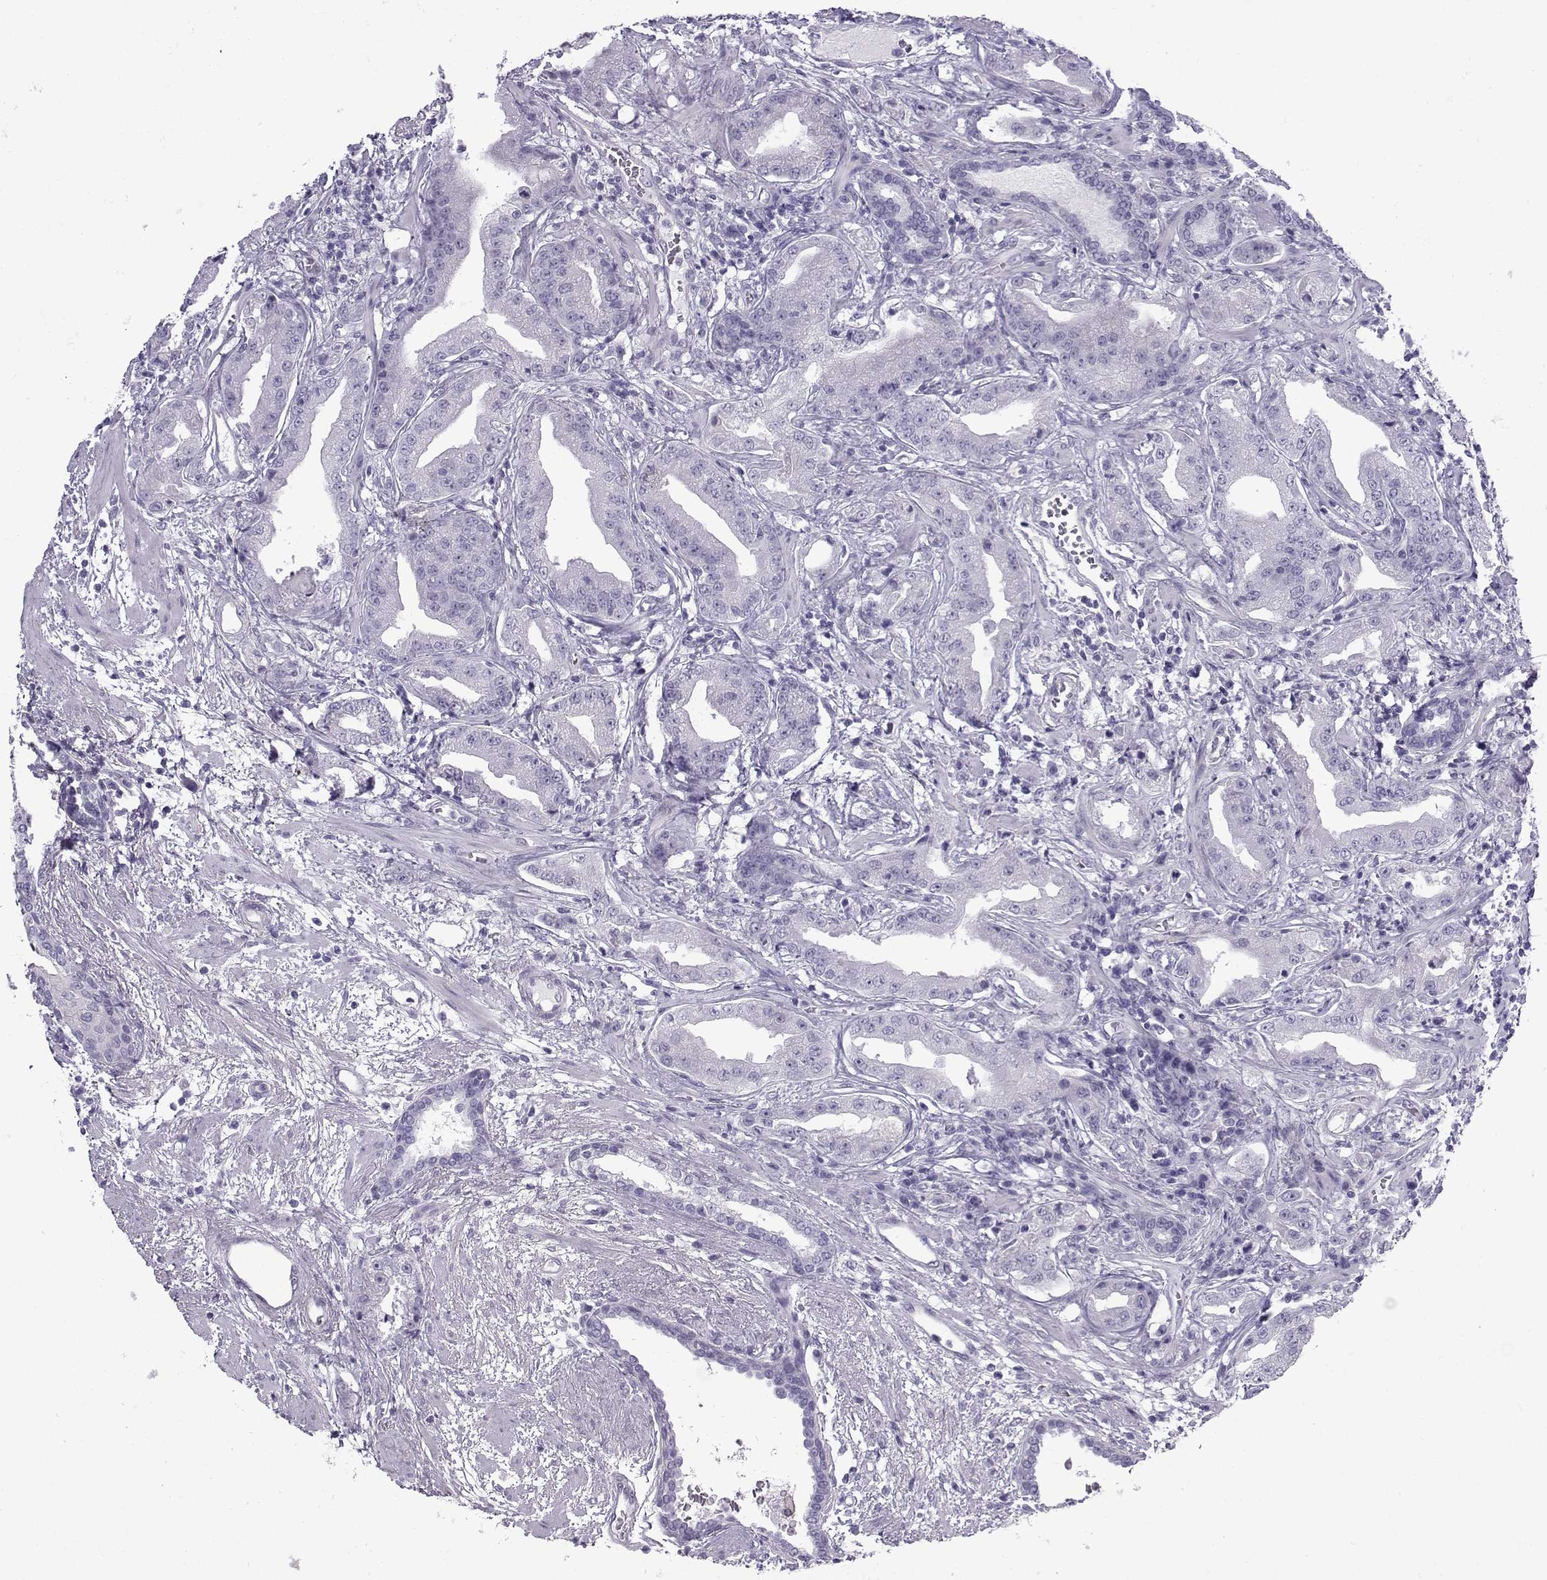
{"staining": {"intensity": "negative", "quantity": "none", "location": "none"}, "tissue": "prostate cancer", "cell_type": "Tumor cells", "image_type": "cancer", "snomed": [{"axis": "morphology", "description": "Adenocarcinoma, Low grade"}, {"axis": "topography", "description": "Prostate"}], "caption": "Tumor cells are negative for brown protein staining in prostate adenocarcinoma (low-grade).", "gene": "CFAP53", "patient": {"sex": "male", "age": 62}}